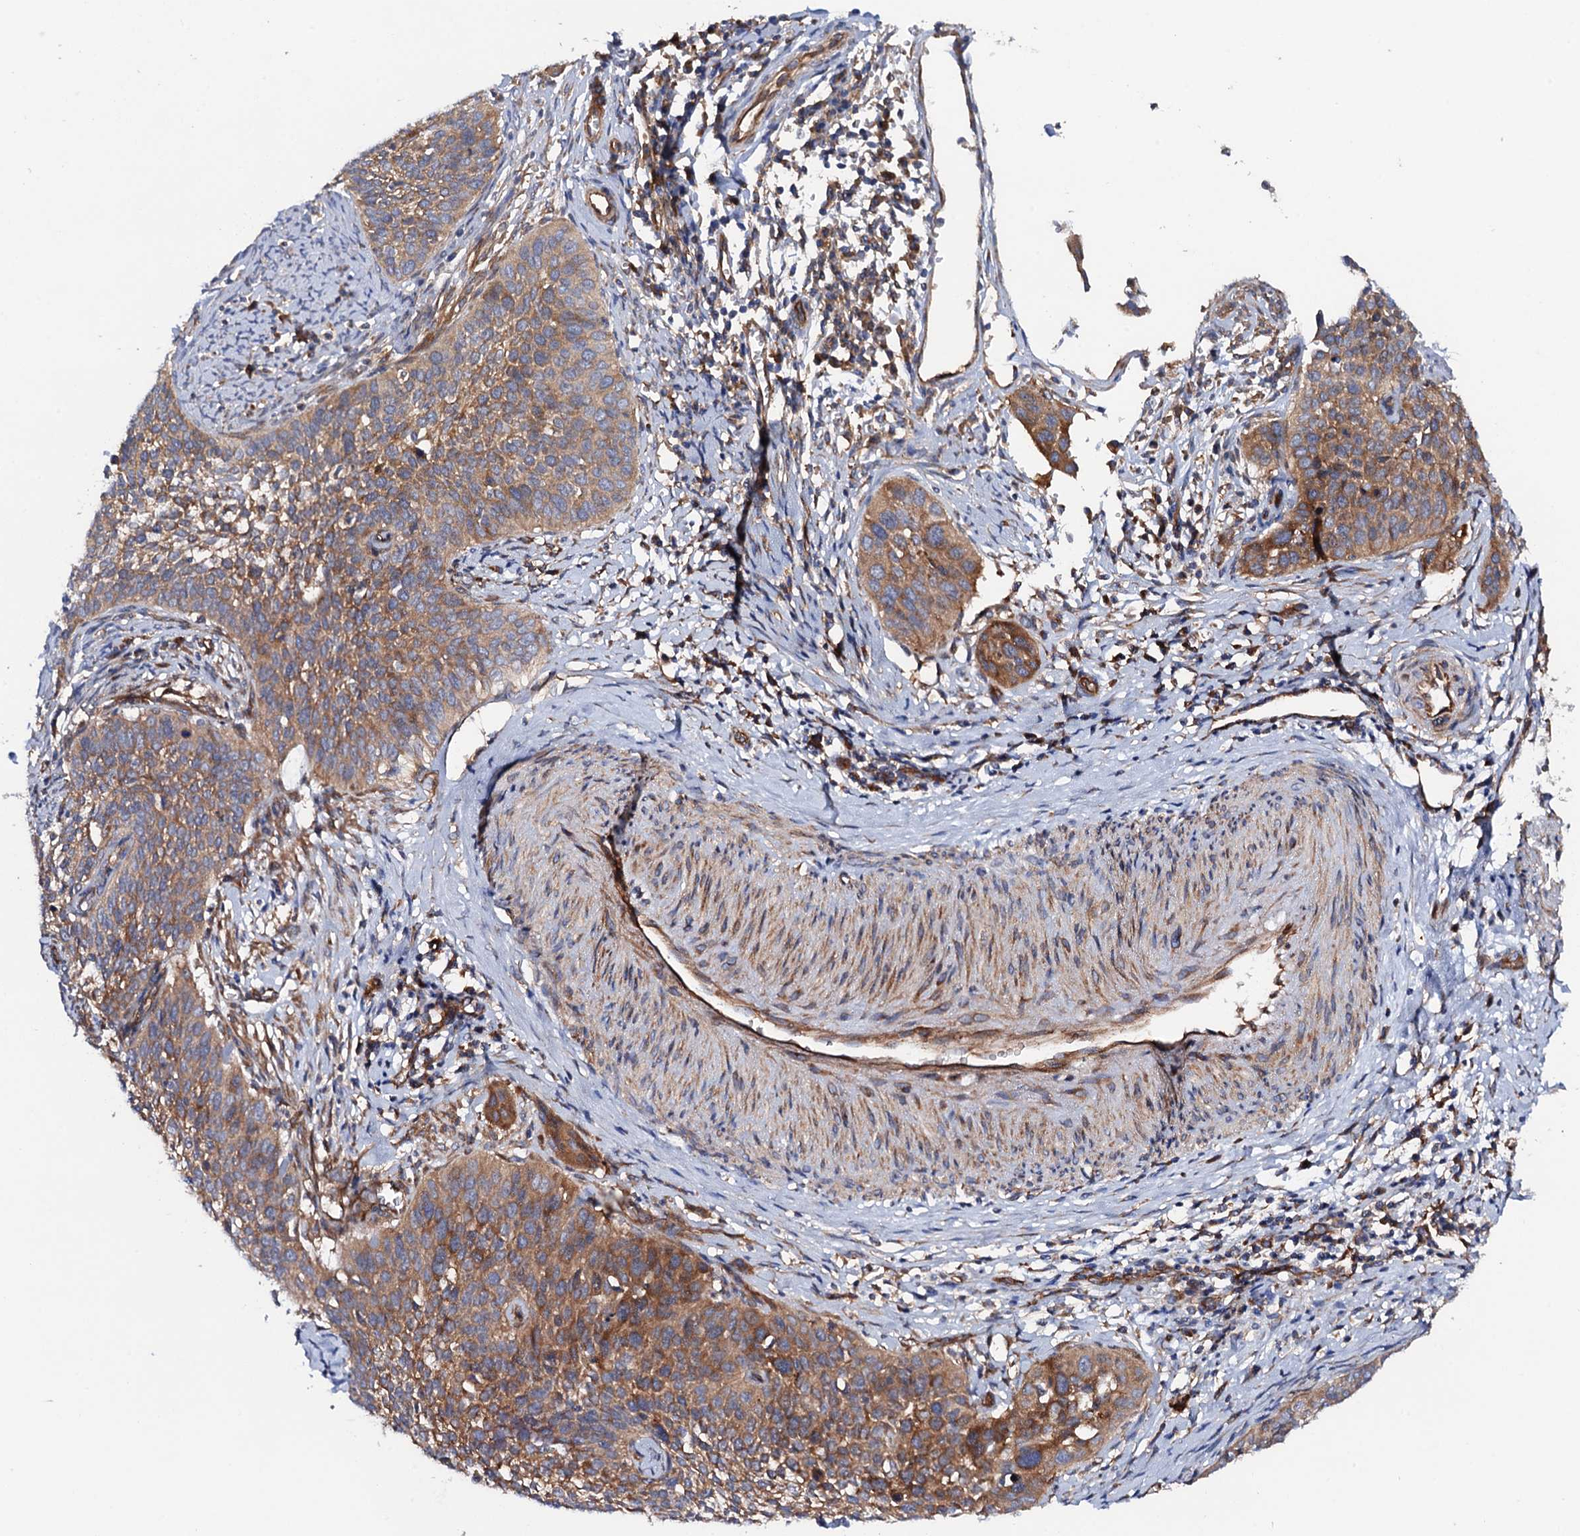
{"staining": {"intensity": "moderate", "quantity": "25%-75%", "location": "cytoplasmic/membranous"}, "tissue": "cervical cancer", "cell_type": "Tumor cells", "image_type": "cancer", "snomed": [{"axis": "morphology", "description": "Squamous cell carcinoma, NOS"}, {"axis": "topography", "description": "Cervix"}], "caption": "Immunohistochemistry (DAB (3,3'-diaminobenzidine)) staining of squamous cell carcinoma (cervical) reveals moderate cytoplasmic/membranous protein staining in approximately 25%-75% of tumor cells.", "gene": "MRPL48", "patient": {"sex": "female", "age": 34}}